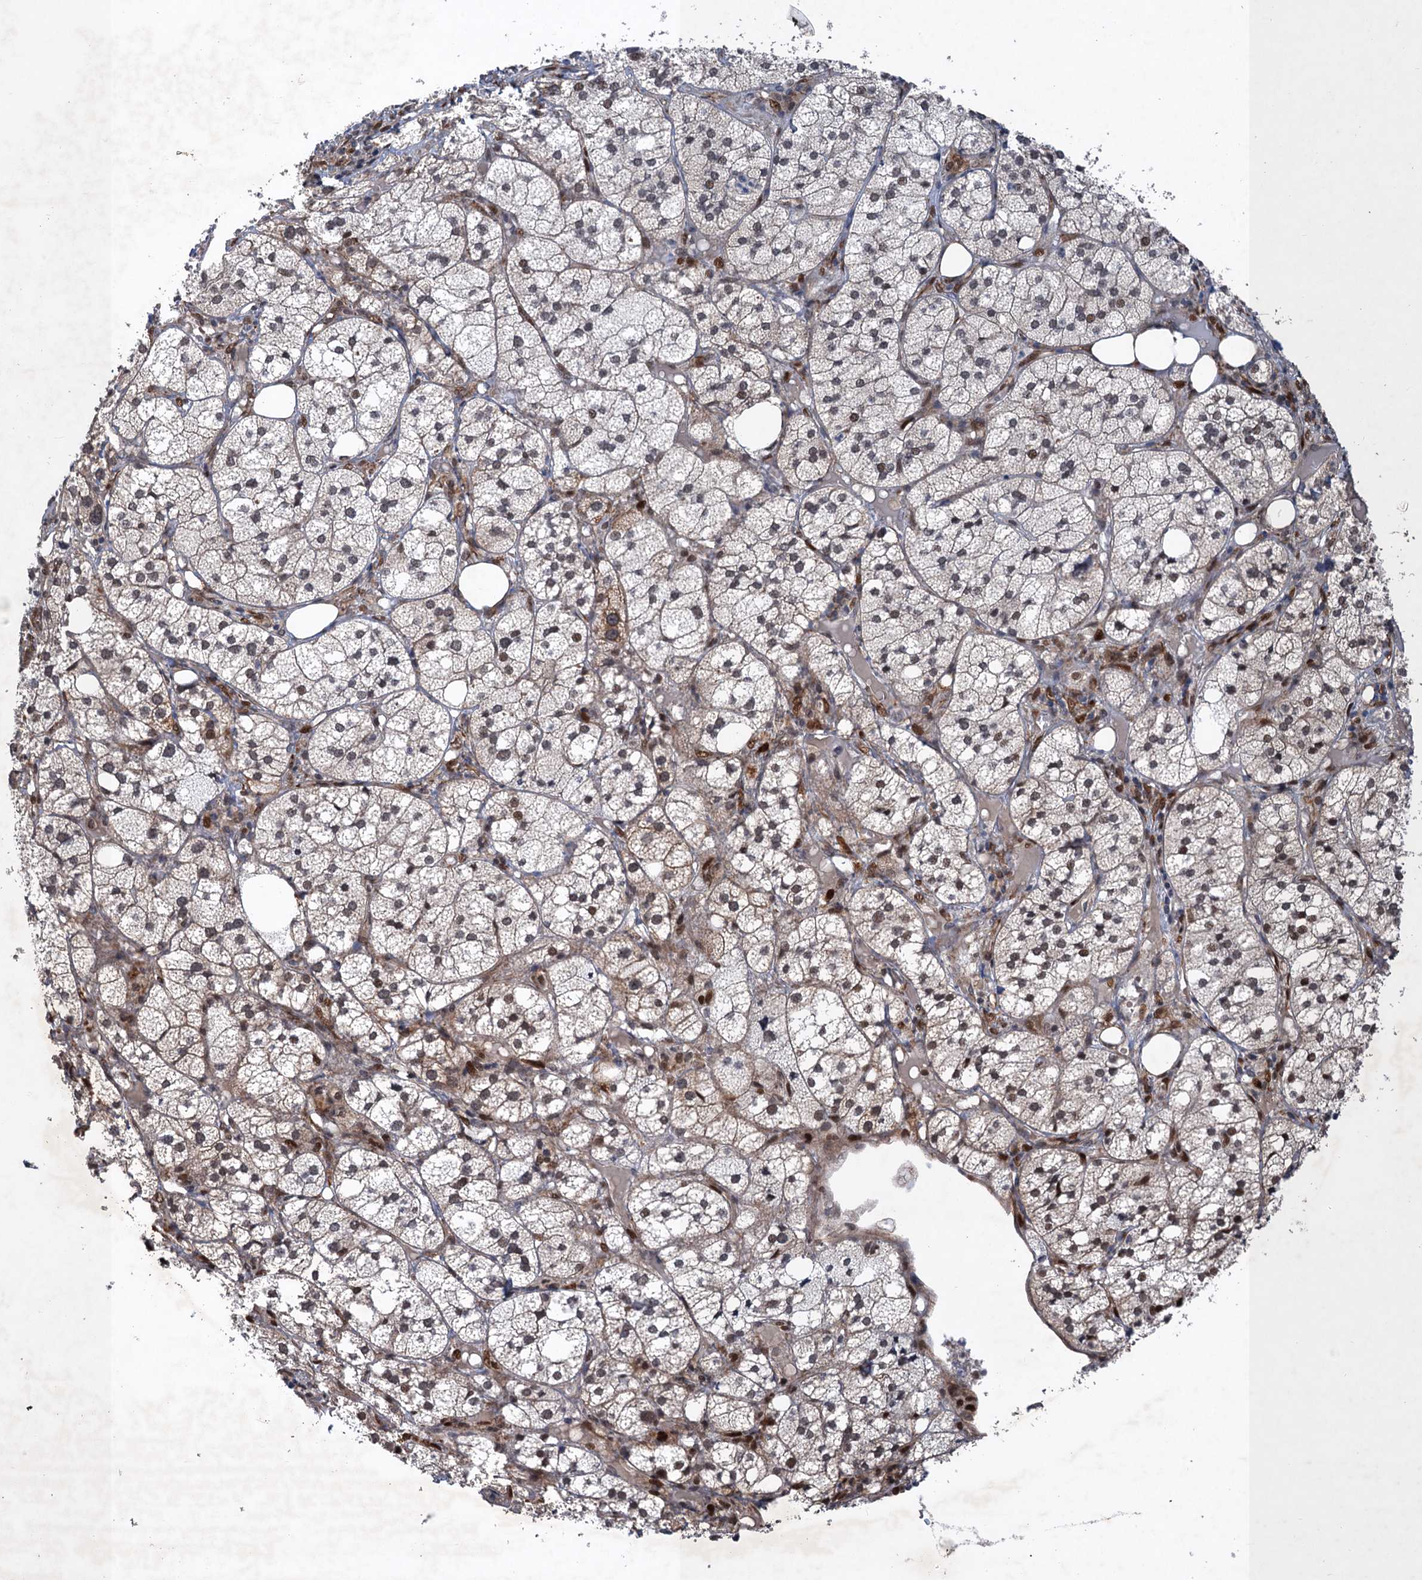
{"staining": {"intensity": "moderate", "quantity": "25%-75%", "location": "cytoplasmic/membranous,nuclear"}, "tissue": "adrenal gland", "cell_type": "Glandular cells", "image_type": "normal", "snomed": [{"axis": "morphology", "description": "Normal tissue, NOS"}, {"axis": "topography", "description": "Adrenal gland"}], "caption": "Glandular cells display moderate cytoplasmic/membranous,nuclear positivity in approximately 25%-75% of cells in unremarkable adrenal gland. The staining was performed using DAB (3,3'-diaminobenzidine), with brown indicating positive protein expression. Nuclei are stained blue with hematoxylin.", "gene": "TTC31", "patient": {"sex": "female", "age": 61}}